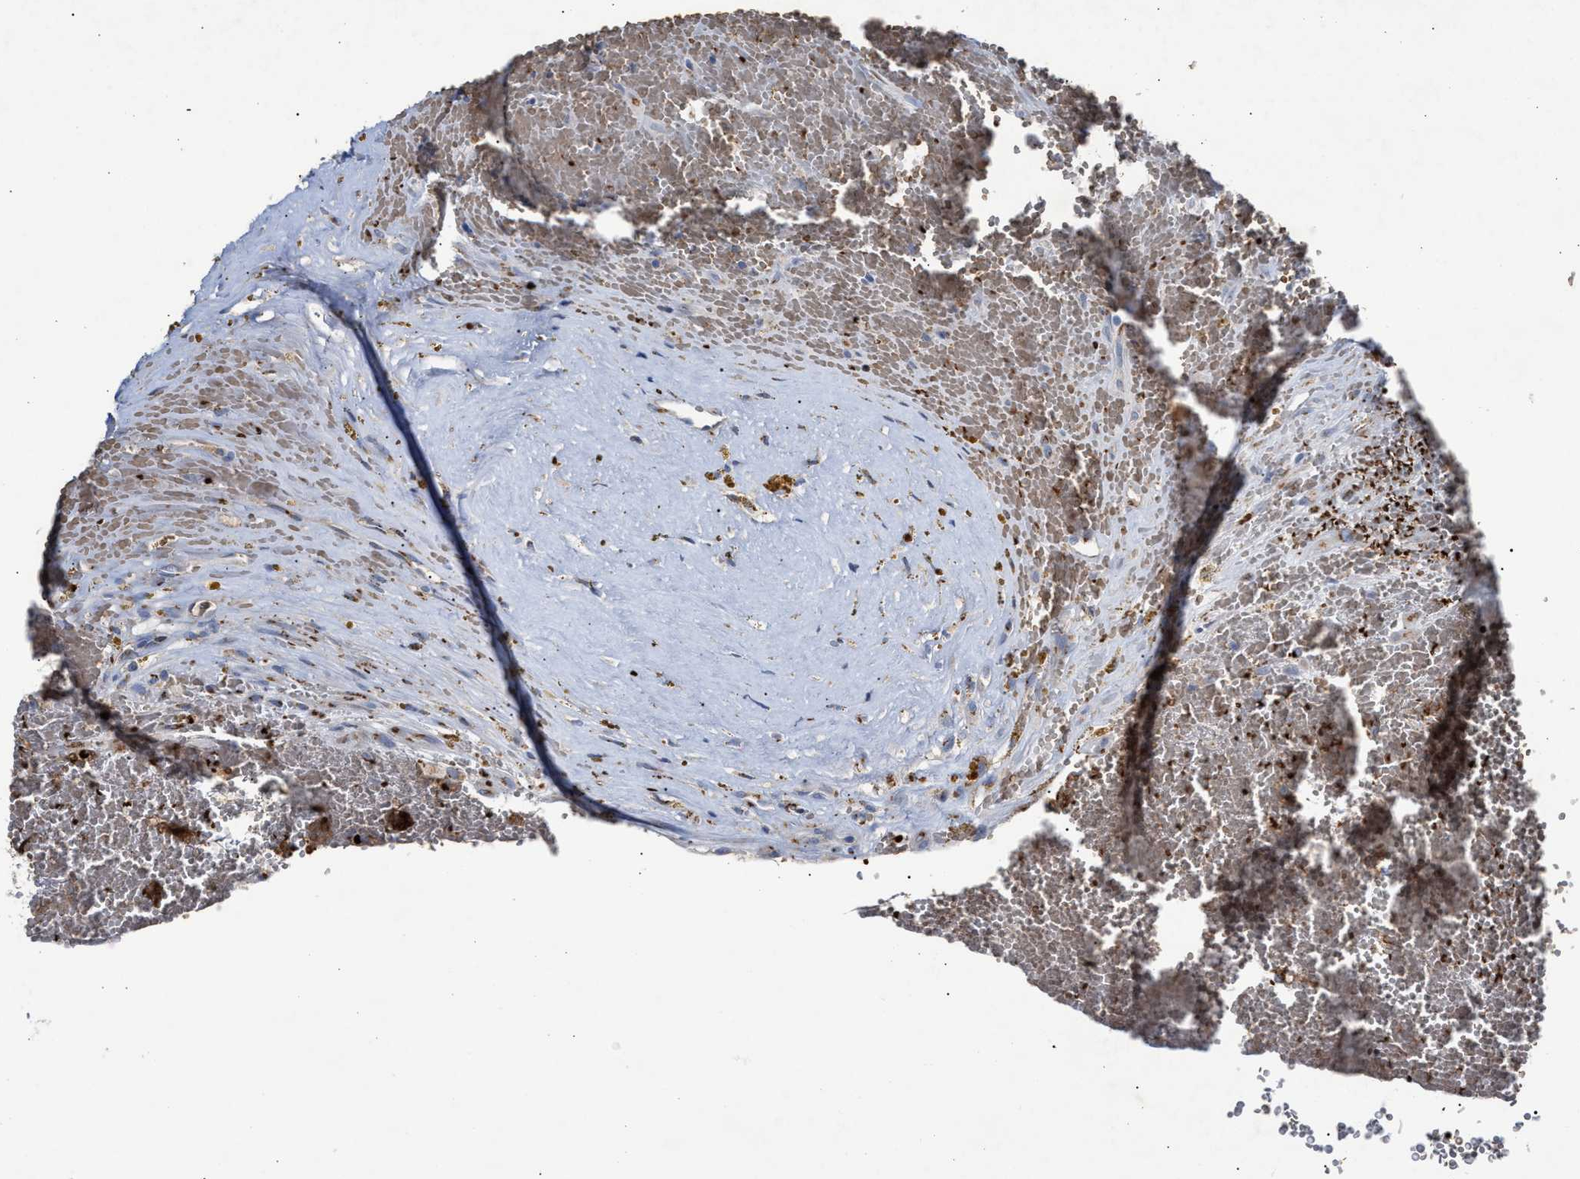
{"staining": {"intensity": "moderate", "quantity": ">75%", "location": "cytoplasmic/membranous"}, "tissue": "renal cancer", "cell_type": "Tumor cells", "image_type": "cancer", "snomed": [{"axis": "morphology", "description": "Adenocarcinoma, NOS"}, {"axis": "topography", "description": "Kidney"}], "caption": "Tumor cells exhibit medium levels of moderate cytoplasmic/membranous staining in approximately >75% of cells in renal adenocarcinoma.", "gene": "CCL2", "patient": {"sex": "female", "age": 57}}